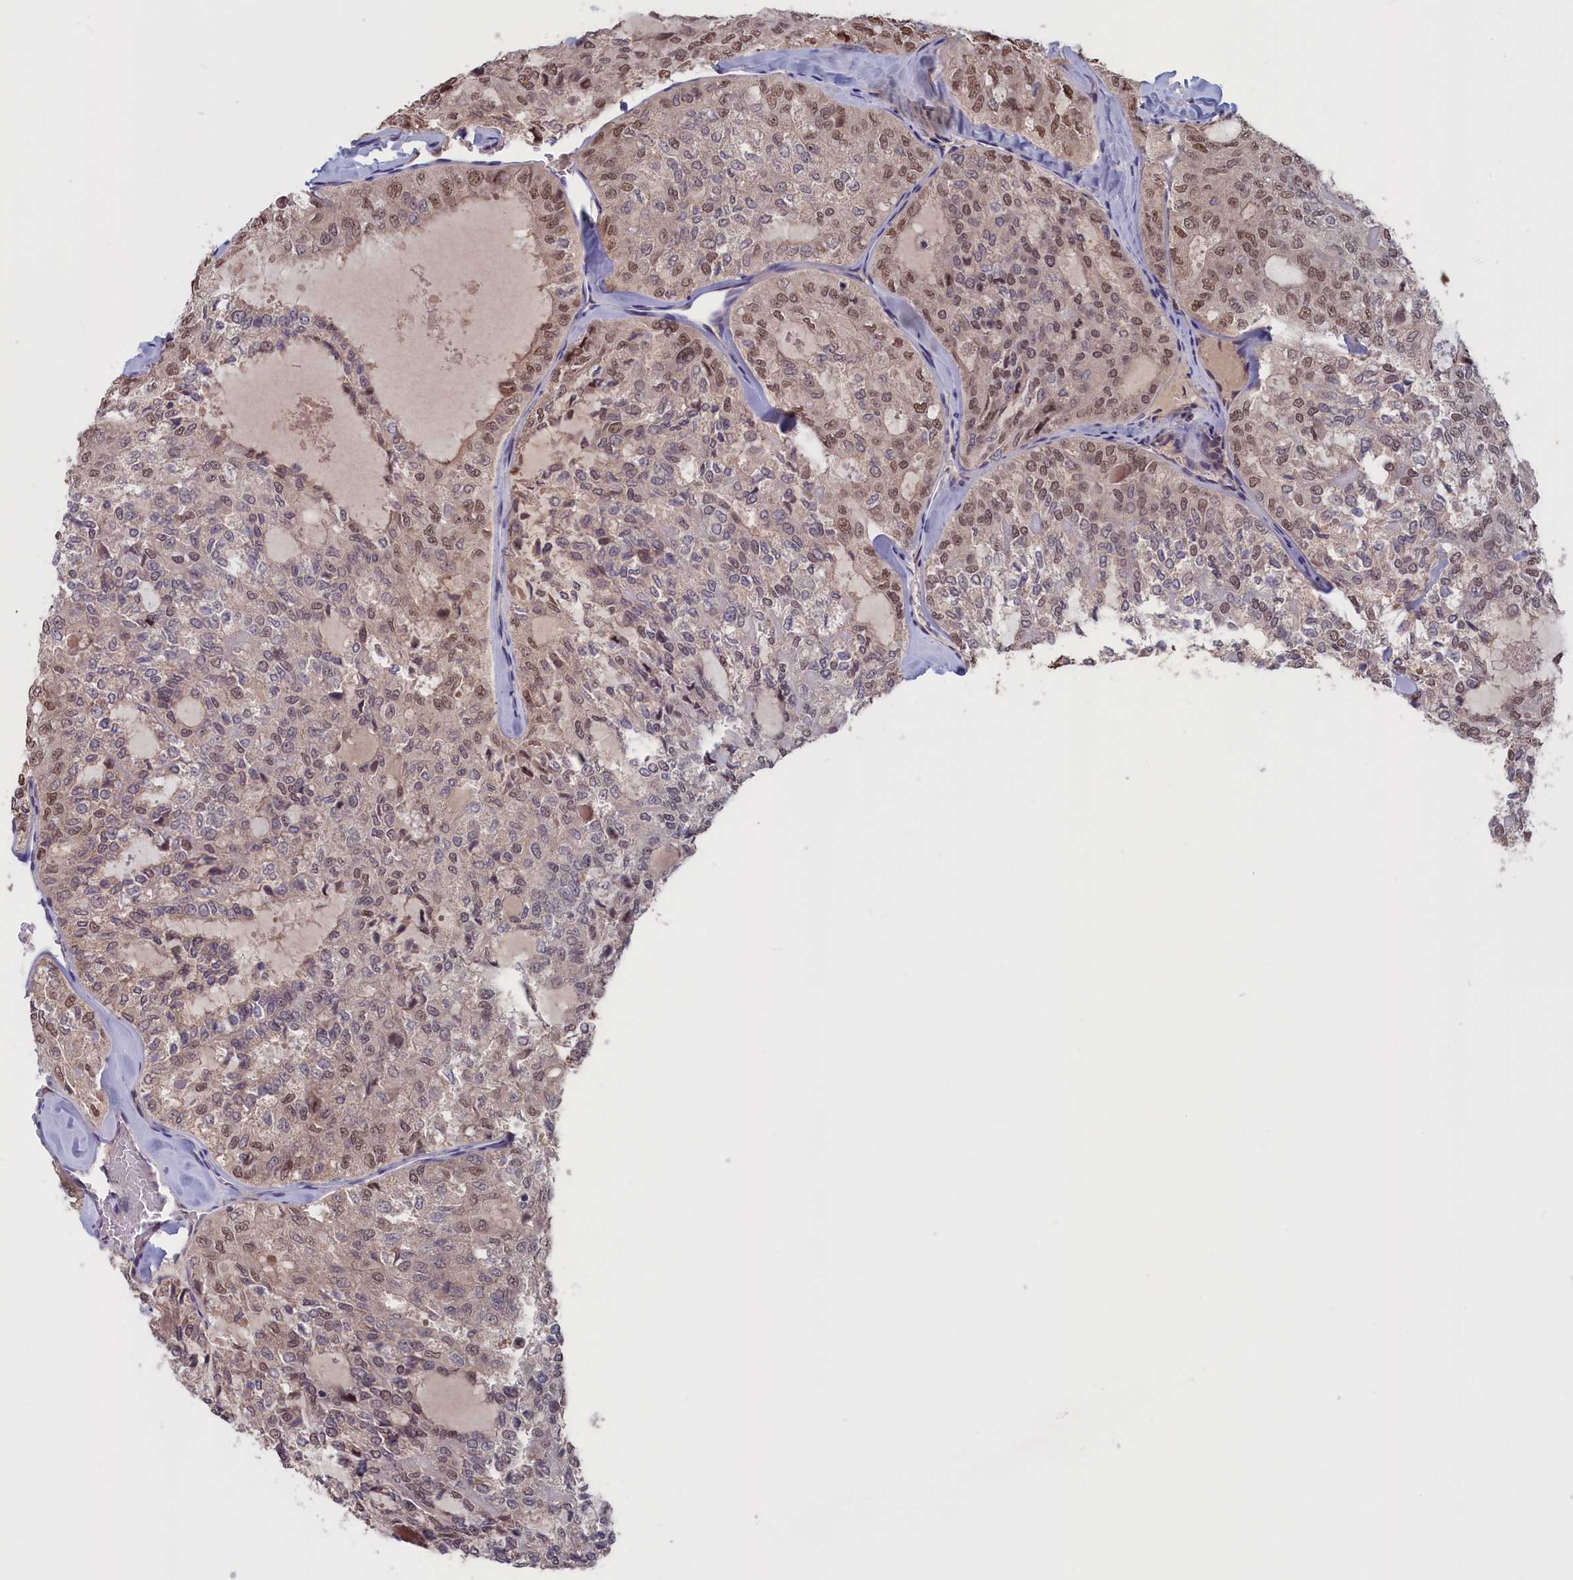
{"staining": {"intensity": "weak", "quantity": ">75%", "location": "nuclear"}, "tissue": "thyroid cancer", "cell_type": "Tumor cells", "image_type": "cancer", "snomed": [{"axis": "morphology", "description": "Follicular adenoma carcinoma, NOS"}, {"axis": "topography", "description": "Thyroid gland"}], "caption": "The photomicrograph exhibits a brown stain indicating the presence of a protein in the nuclear of tumor cells in thyroid cancer (follicular adenoma carcinoma).", "gene": "PLP2", "patient": {"sex": "male", "age": 75}}